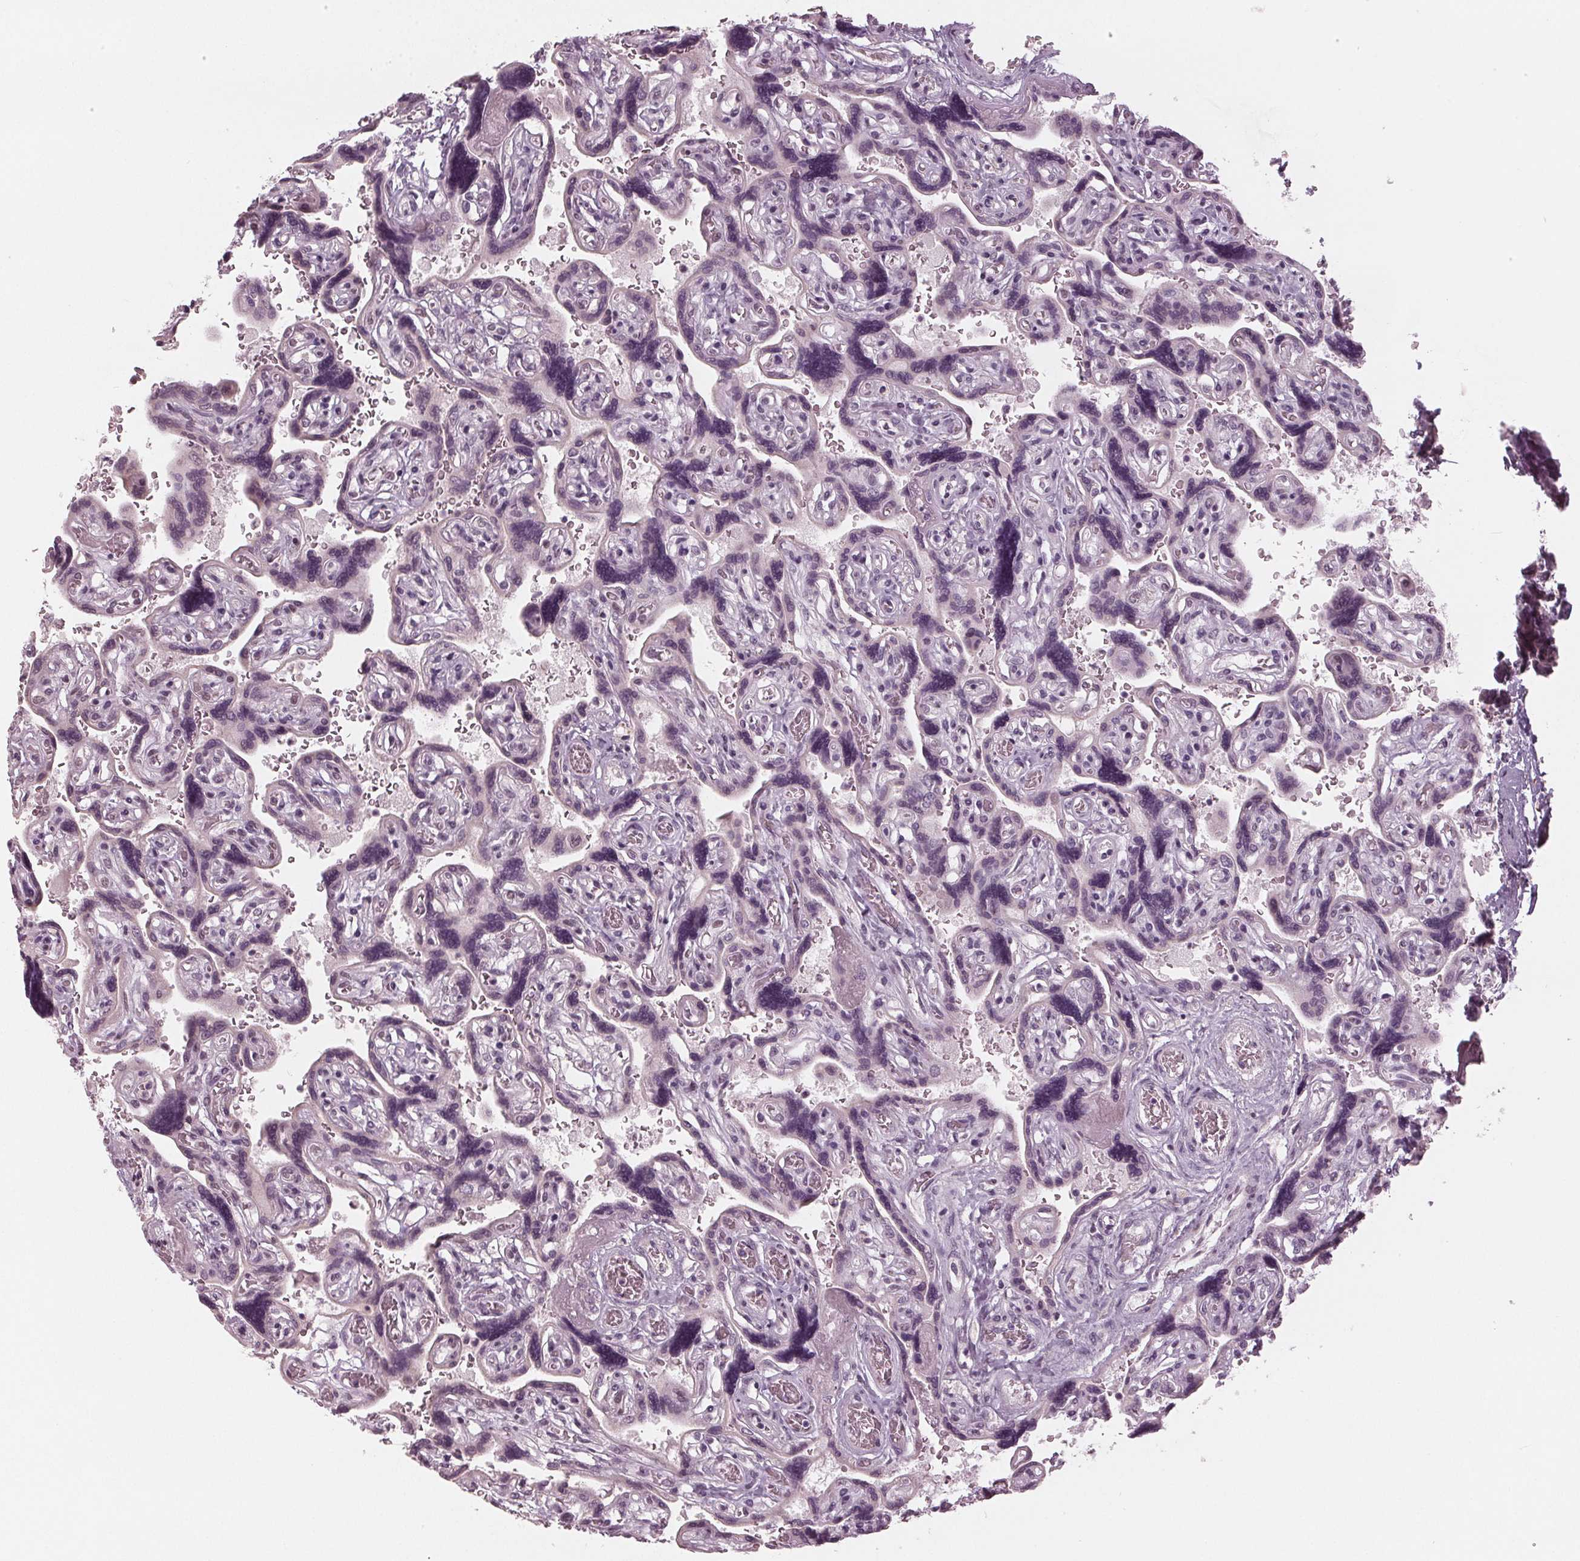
{"staining": {"intensity": "weak", "quantity": "<25%", "location": "nuclear"}, "tissue": "placenta", "cell_type": "Decidual cells", "image_type": "normal", "snomed": [{"axis": "morphology", "description": "Normal tissue, NOS"}, {"axis": "topography", "description": "Placenta"}], "caption": "Placenta stained for a protein using IHC exhibits no positivity decidual cells.", "gene": "ADPRHL1", "patient": {"sex": "female", "age": 32}}